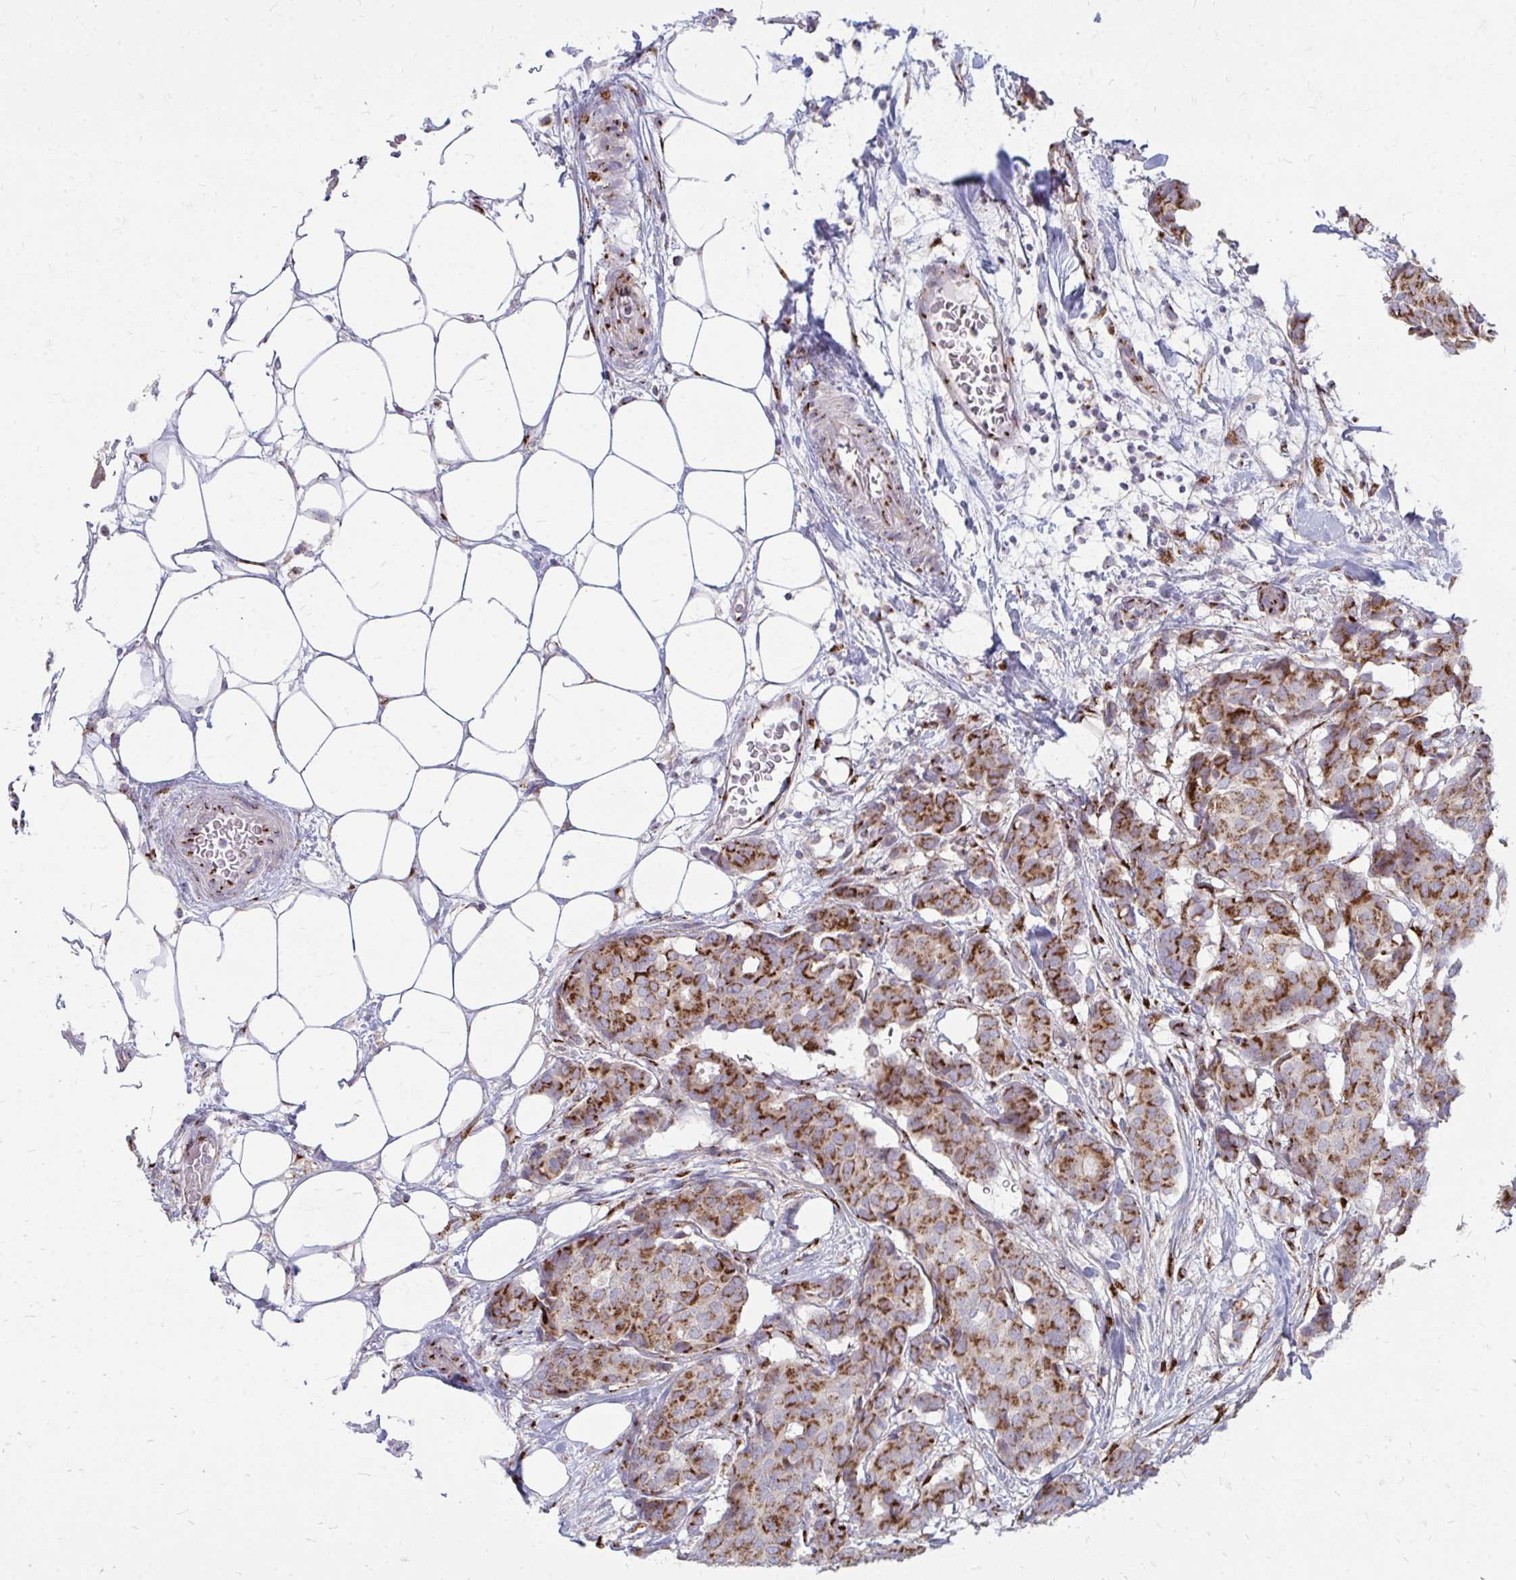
{"staining": {"intensity": "strong", "quantity": ">75%", "location": "cytoplasmic/membranous"}, "tissue": "breast cancer", "cell_type": "Tumor cells", "image_type": "cancer", "snomed": [{"axis": "morphology", "description": "Duct carcinoma"}, {"axis": "topography", "description": "Breast"}], "caption": "IHC (DAB (3,3'-diaminobenzidine)) staining of human breast cancer (infiltrating ductal carcinoma) demonstrates strong cytoplasmic/membranous protein staining in approximately >75% of tumor cells.", "gene": "RAB6B", "patient": {"sex": "female", "age": 75}}